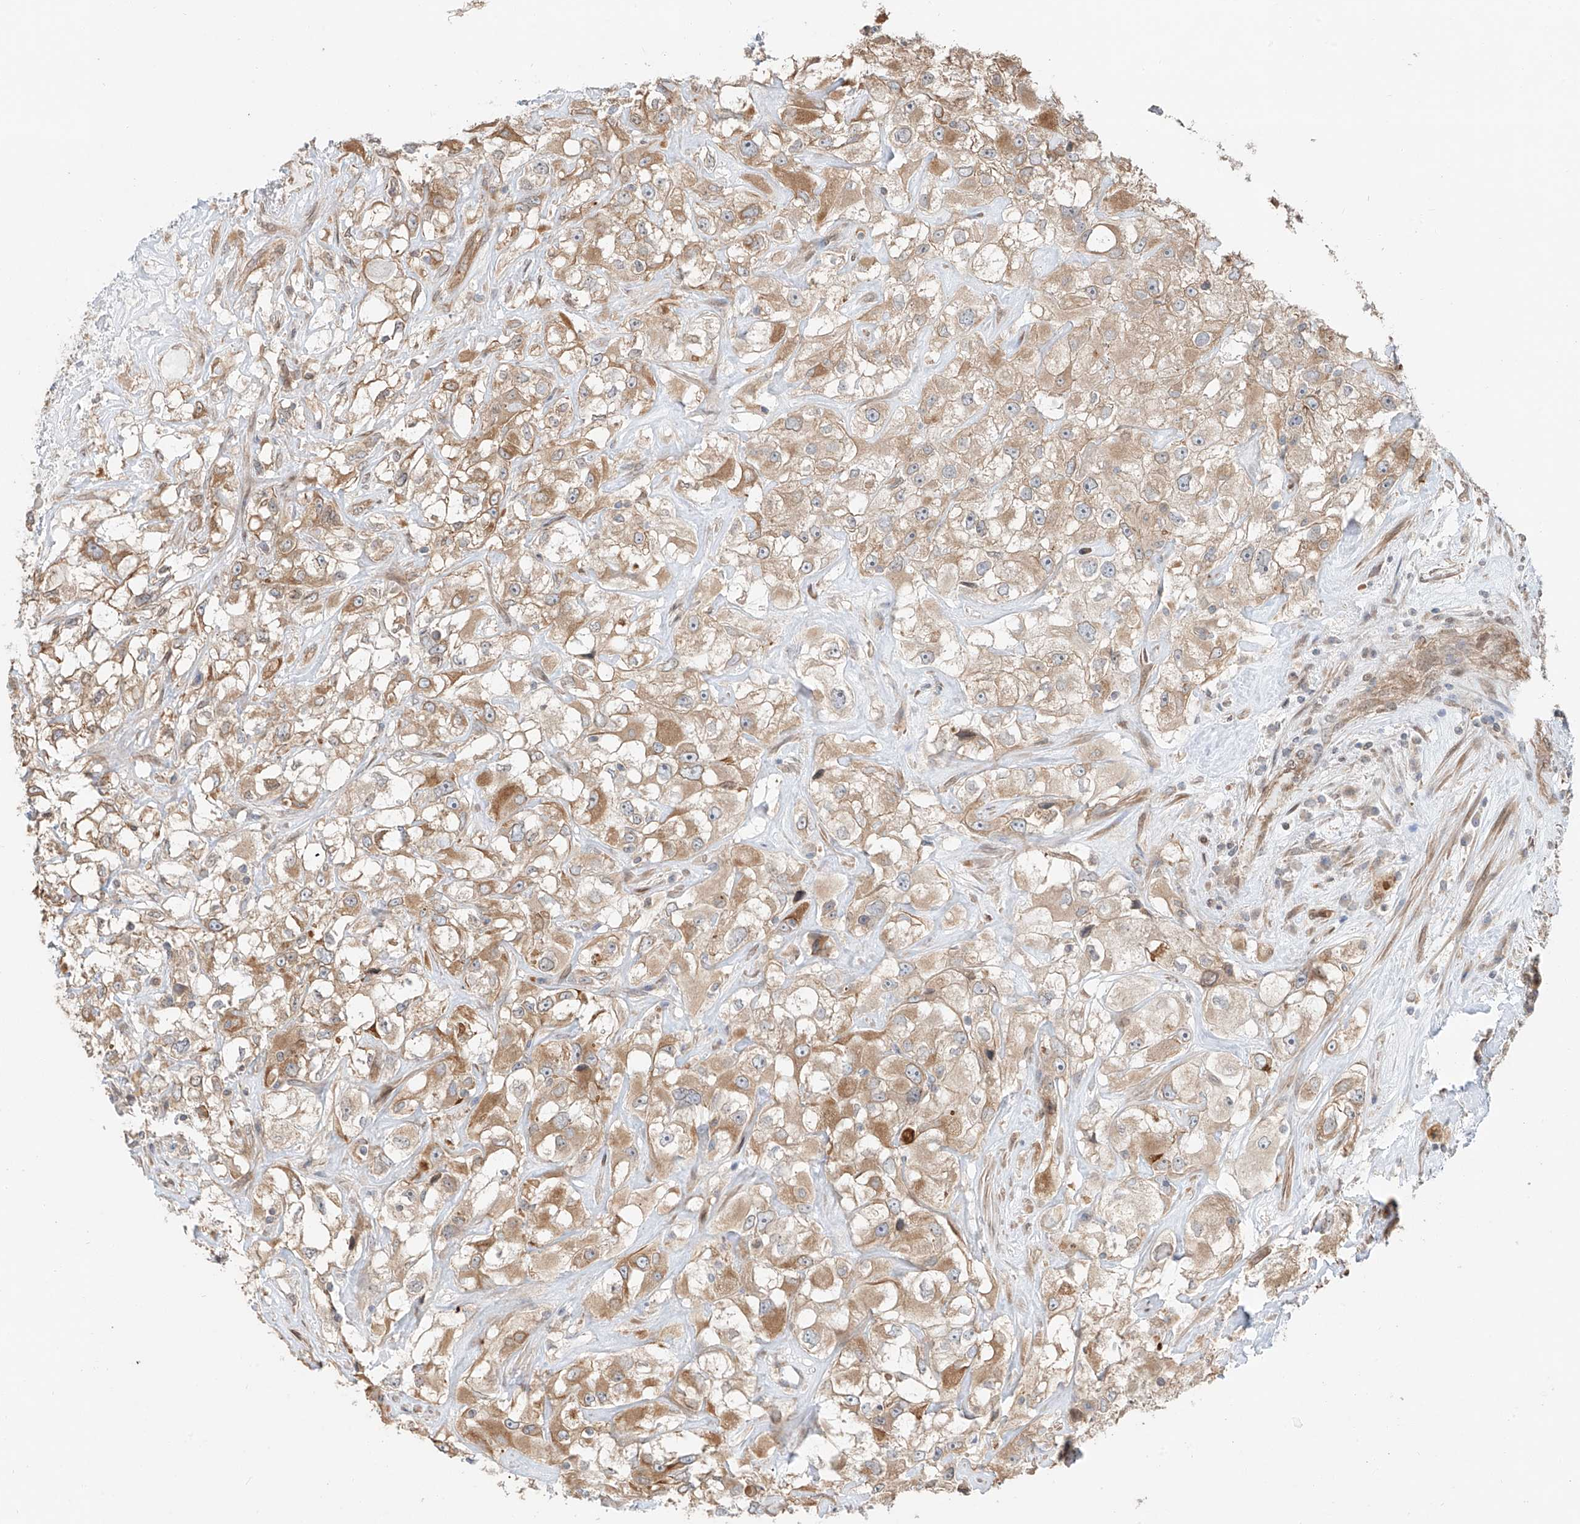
{"staining": {"intensity": "moderate", "quantity": ">75%", "location": "cytoplasmic/membranous"}, "tissue": "renal cancer", "cell_type": "Tumor cells", "image_type": "cancer", "snomed": [{"axis": "morphology", "description": "Adenocarcinoma, NOS"}, {"axis": "topography", "description": "Kidney"}], "caption": "Moderate cytoplasmic/membranous protein expression is seen in approximately >75% of tumor cells in adenocarcinoma (renal). (DAB (3,3'-diaminobenzidine) = brown stain, brightfield microscopy at high magnification).", "gene": "CEP162", "patient": {"sex": "female", "age": 52}}